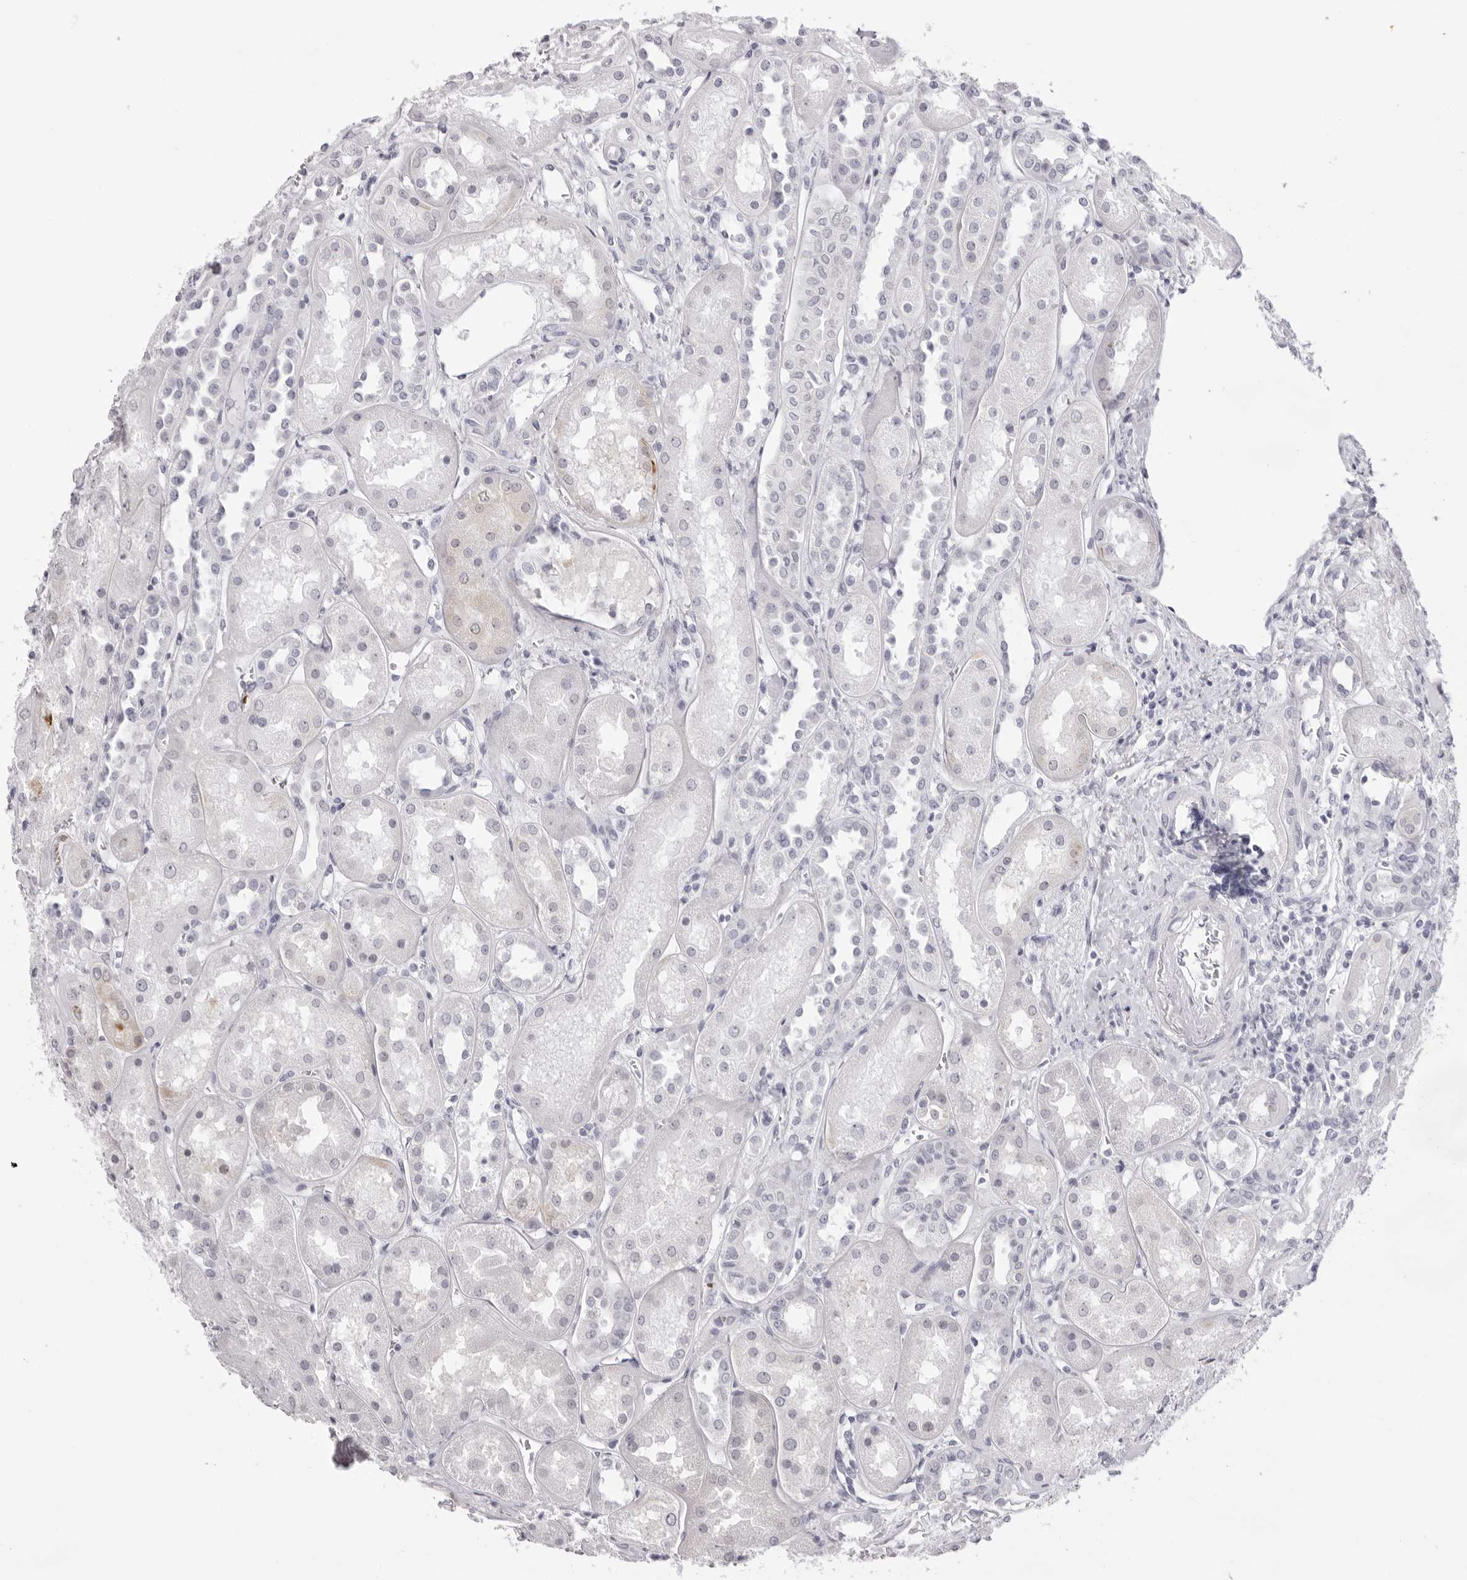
{"staining": {"intensity": "negative", "quantity": "none", "location": "none"}, "tissue": "kidney", "cell_type": "Cells in glomeruli", "image_type": "normal", "snomed": [{"axis": "morphology", "description": "Normal tissue, NOS"}, {"axis": "topography", "description": "Kidney"}], "caption": "The histopathology image displays no significant expression in cells in glomeruli of kidney. (Immunohistochemistry (ihc), brightfield microscopy, high magnification).", "gene": "SPTA1", "patient": {"sex": "male", "age": 70}}